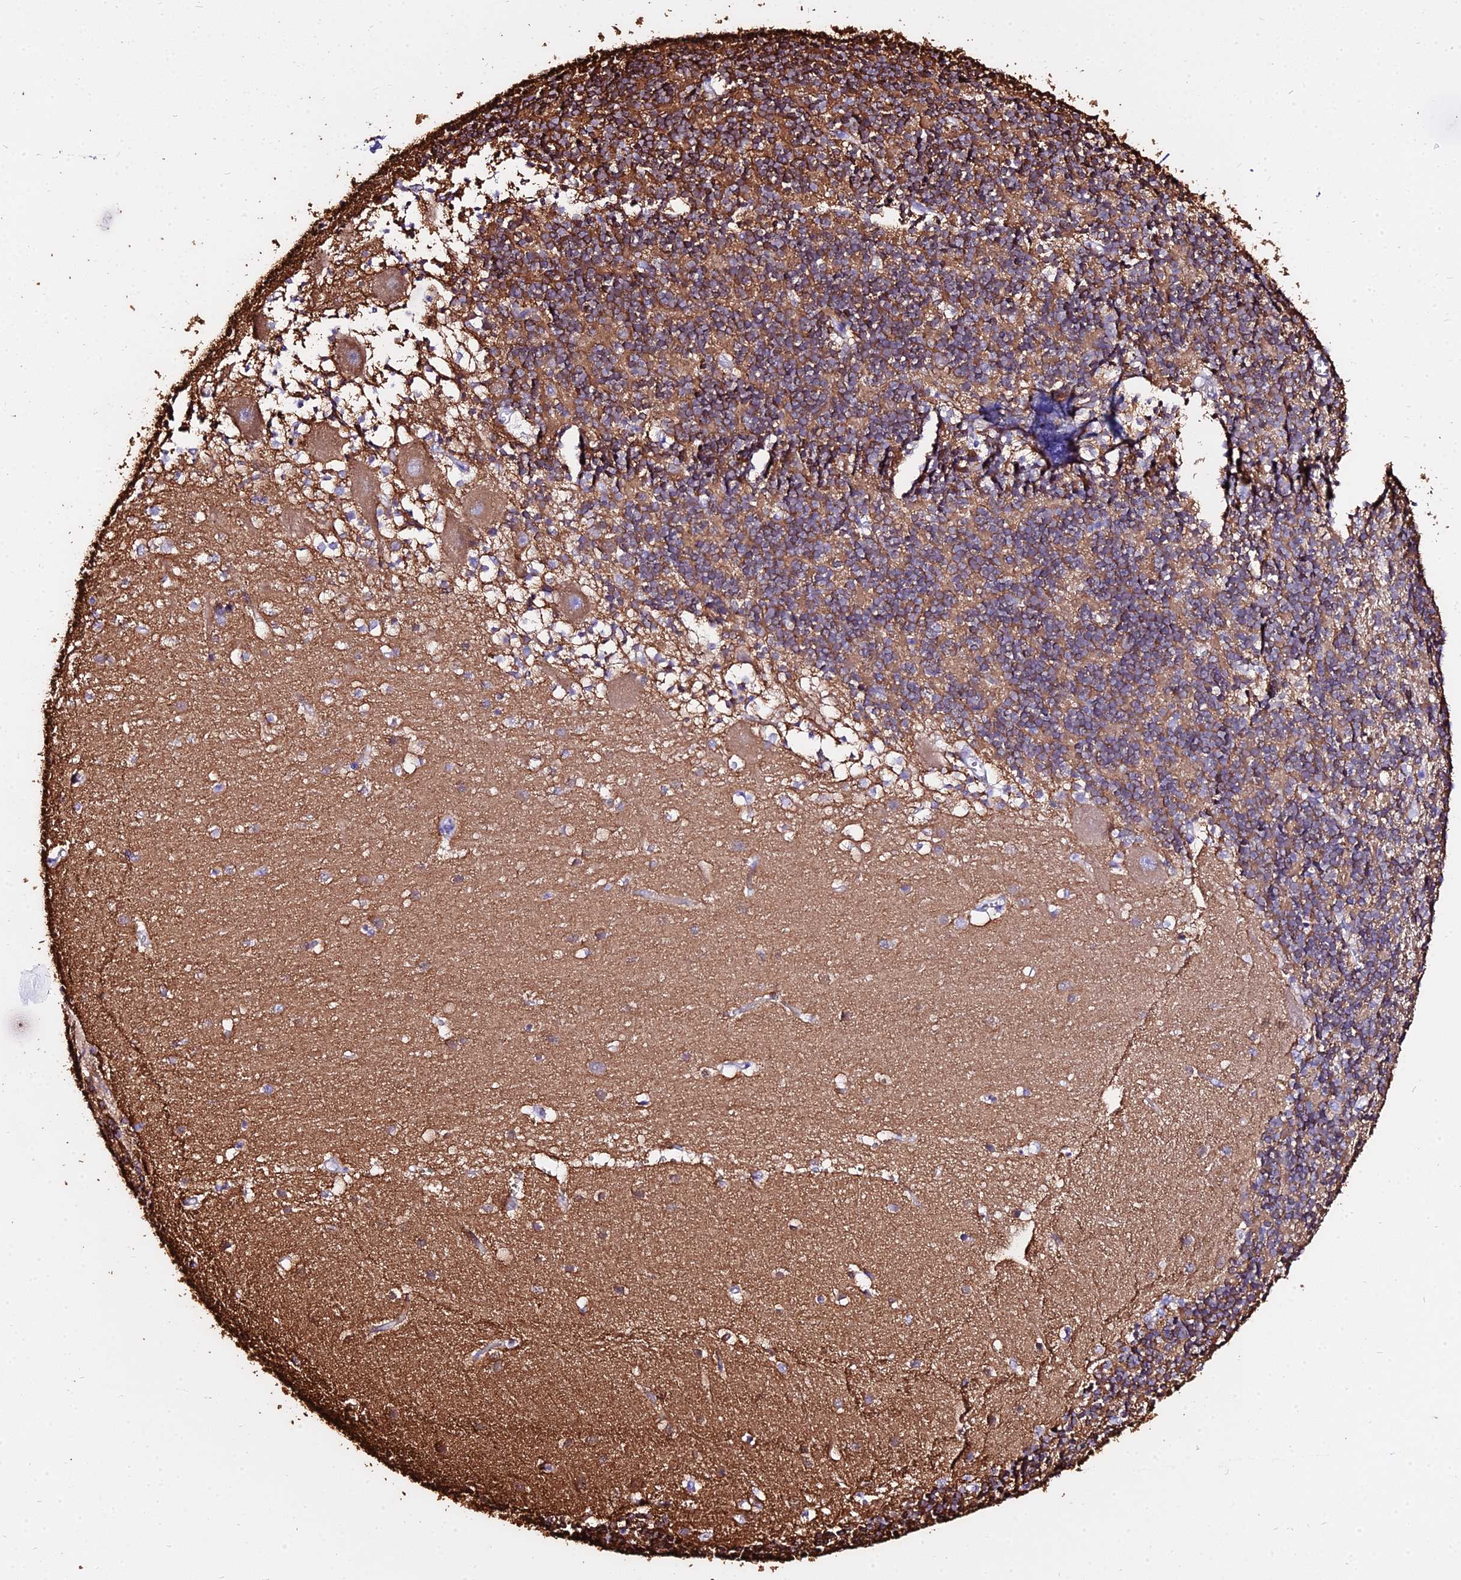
{"staining": {"intensity": "moderate", "quantity": "25%-75%", "location": "cytoplasmic/membranous"}, "tissue": "cerebellum", "cell_type": "Cells in granular layer", "image_type": "normal", "snomed": [{"axis": "morphology", "description": "Normal tissue, NOS"}, {"axis": "topography", "description": "Cerebellum"}], "caption": "DAB (3,3'-diaminobenzidine) immunohistochemical staining of normal human cerebellum shows moderate cytoplasmic/membranous protein expression in approximately 25%-75% of cells in granular layer. (brown staining indicates protein expression, while blue staining denotes nuclei).", "gene": "TUBA1A", "patient": {"sex": "male", "age": 54}}